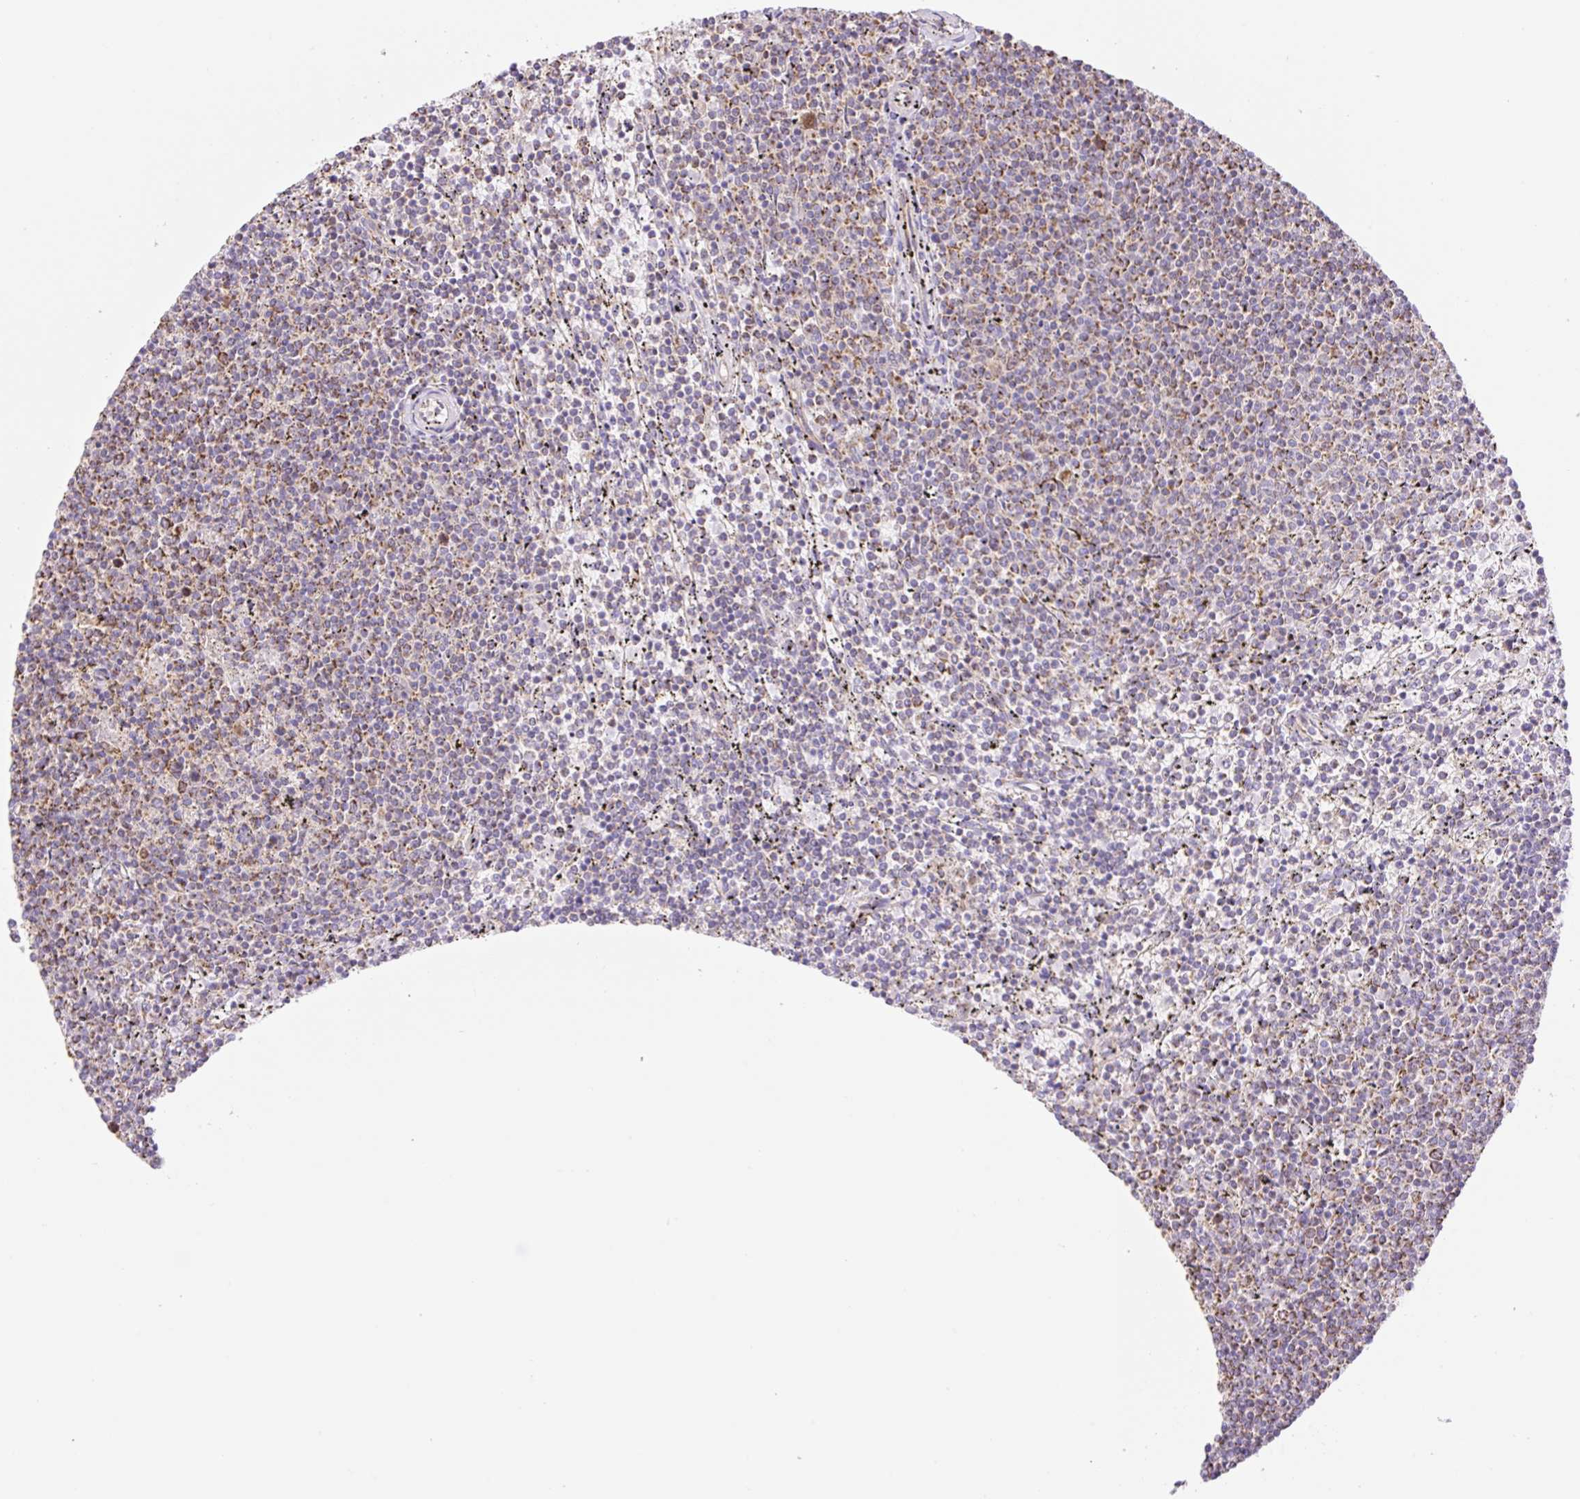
{"staining": {"intensity": "moderate", "quantity": "25%-75%", "location": "cytoplasmic/membranous"}, "tissue": "lymphoma", "cell_type": "Tumor cells", "image_type": "cancer", "snomed": [{"axis": "morphology", "description": "Malignant lymphoma, non-Hodgkin's type, Low grade"}, {"axis": "topography", "description": "Spleen"}], "caption": "Malignant lymphoma, non-Hodgkin's type (low-grade) stained with a brown dye displays moderate cytoplasmic/membranous positive expression in about 25%-75% of tumor cells.", "gene": "ESAM", "patient": {"sex": "female", "age": 50}}